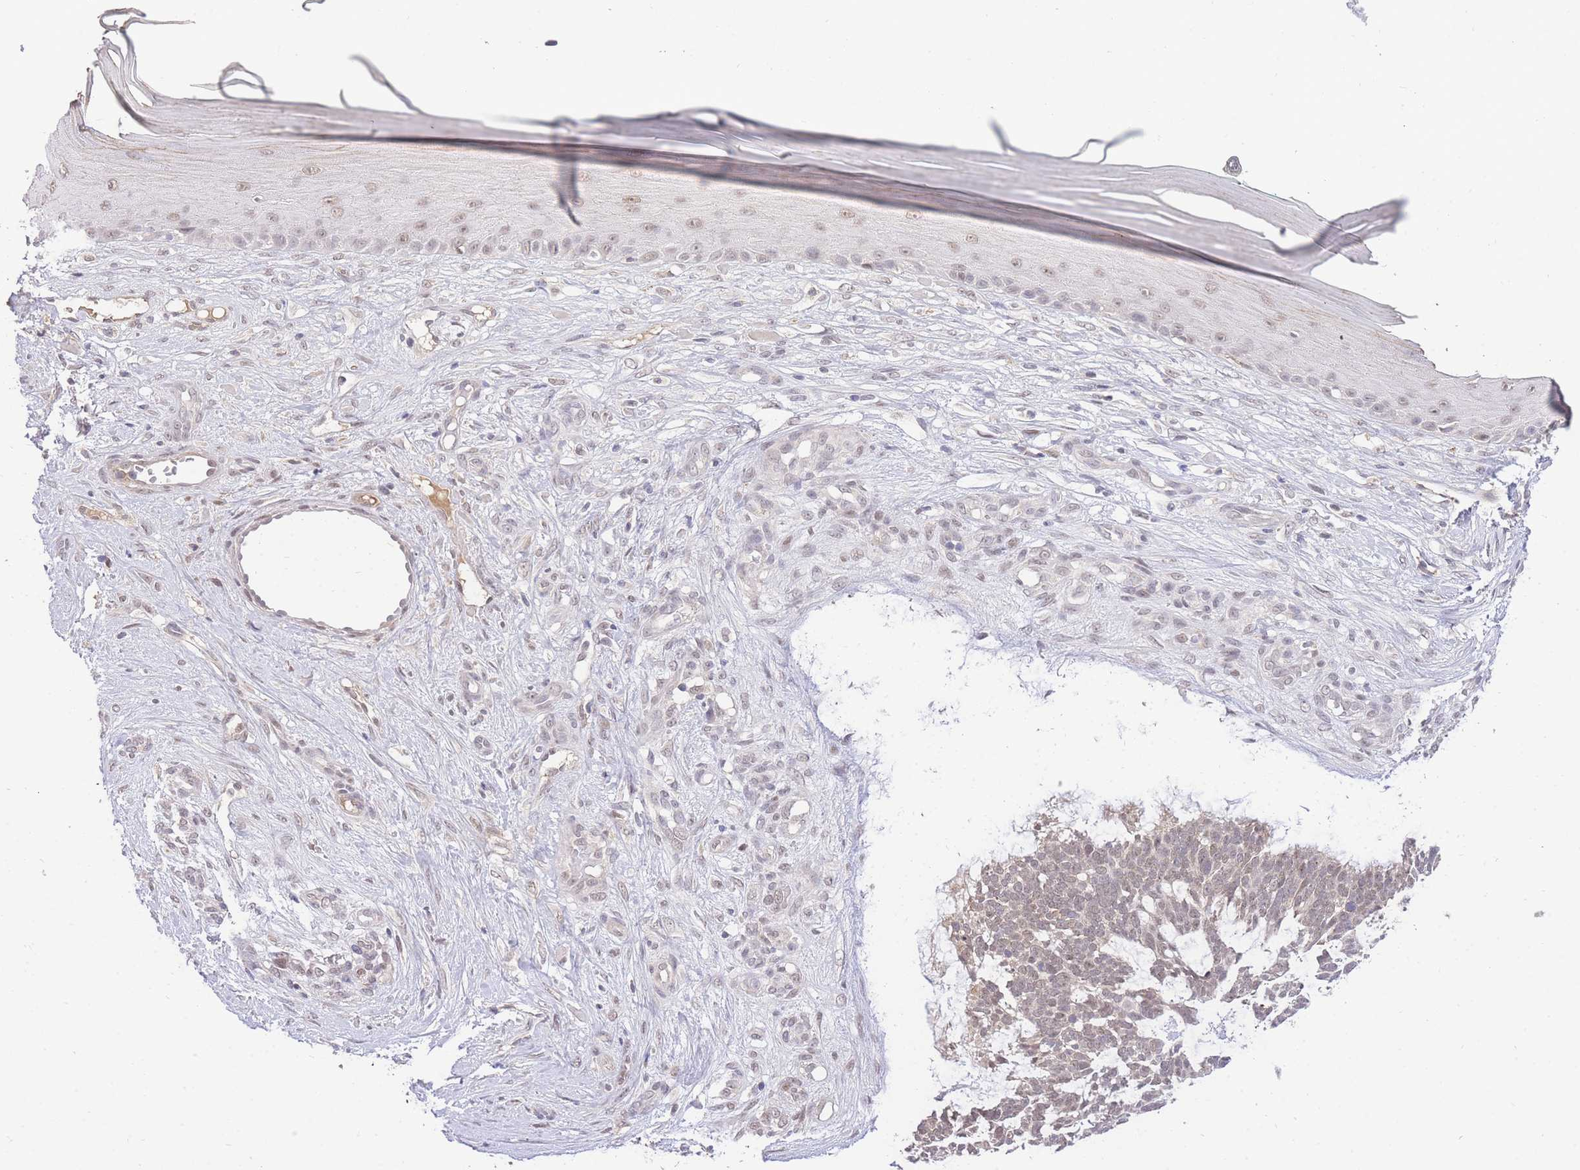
{"staining": {"intensity": "weak", "quantity": "<25%", "location": "cytoplasmic/membranous,nuclear"}, "tissue": "skin cancer", "cell_type": "Tumor cells", "image_type": "cancer", "snomed": [{"axis": "morphology", "description": "Basal cell carcinoma"}, {"axis": "topography", "description": "Skin"}], "caption": "DAB immunohistochemical staining of skin basal cell carcinoma displays no significant positivity in tumor cells.", "gene": "PUS10", "patient": {"sex": "male", "age": 88}}